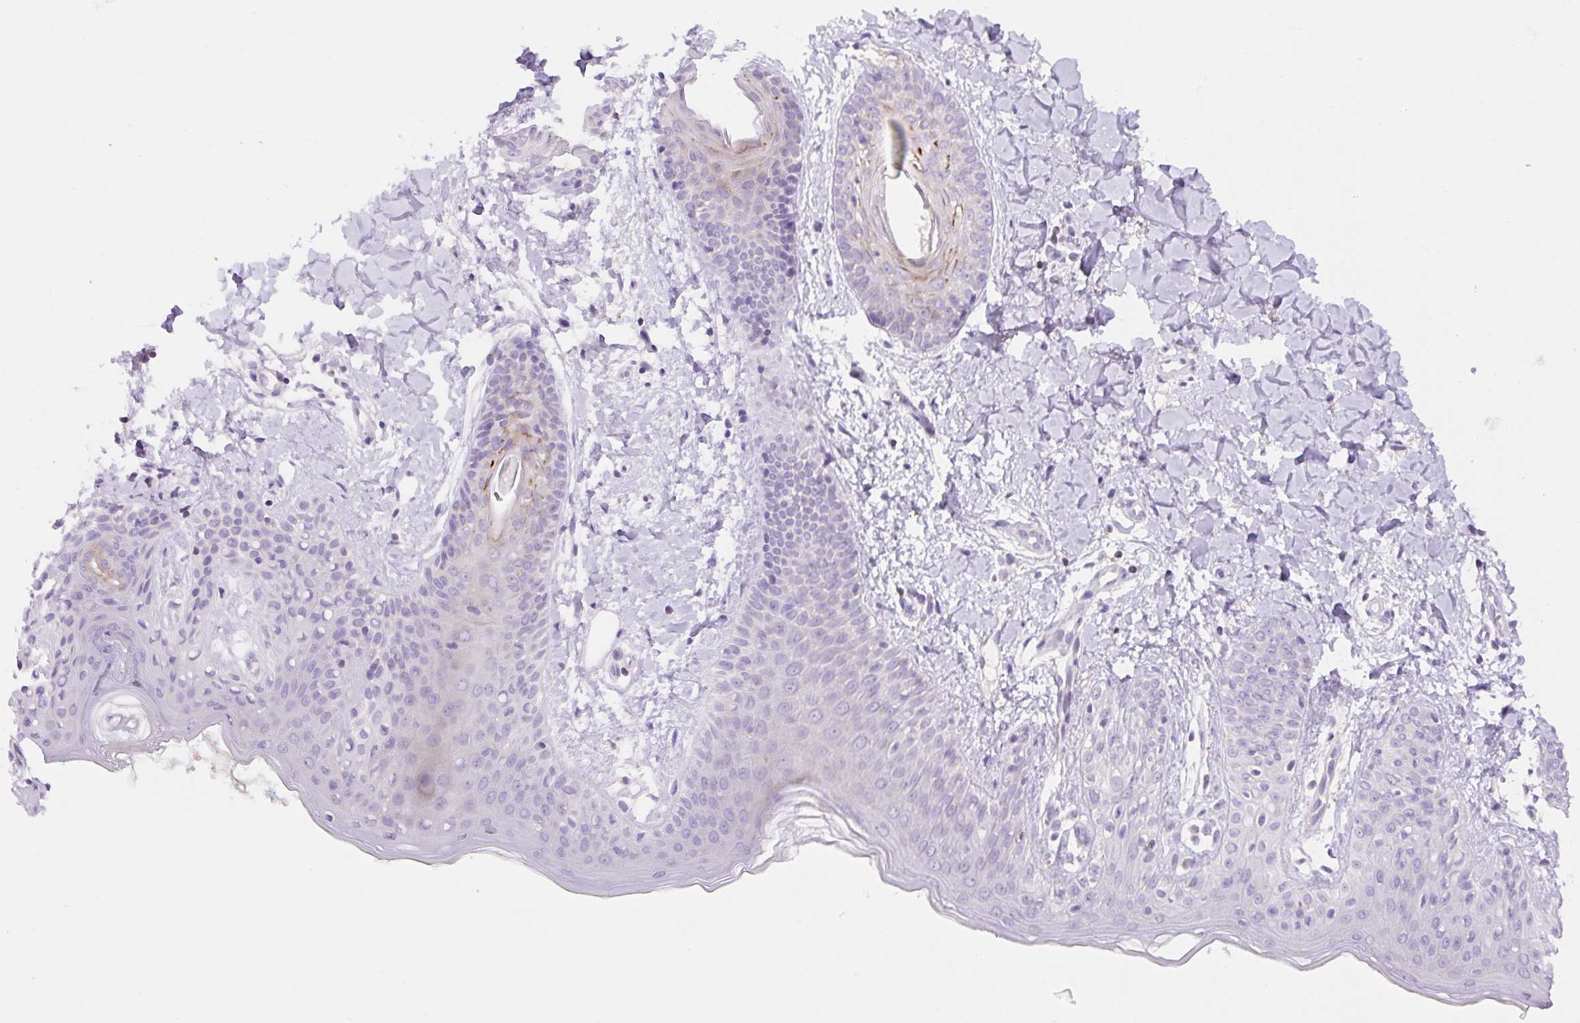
{"staining": {"intensity": "negative", "quantity": "none", "location": "none"}, "tissue": "skin", "cell_type": "Fibroblasts", "image_type": "normal", "snomed": [{"axis": "morphology", "description": "Normal tissue, NOS"}, {"axis": "topography", "description": "Skin"}], "caption": "Immunohistochemistry photomicrograph of benign skin stained for a protein (brown), which shows no positivity in fibroblasts. The staining is performed using DAB (3,3'-diaminobenzidine) brown chromogen with nuclei counter-stained in using hematoxylin.", "gene": "FOCAD", "patient": {"sex": "male", "age": 16}}